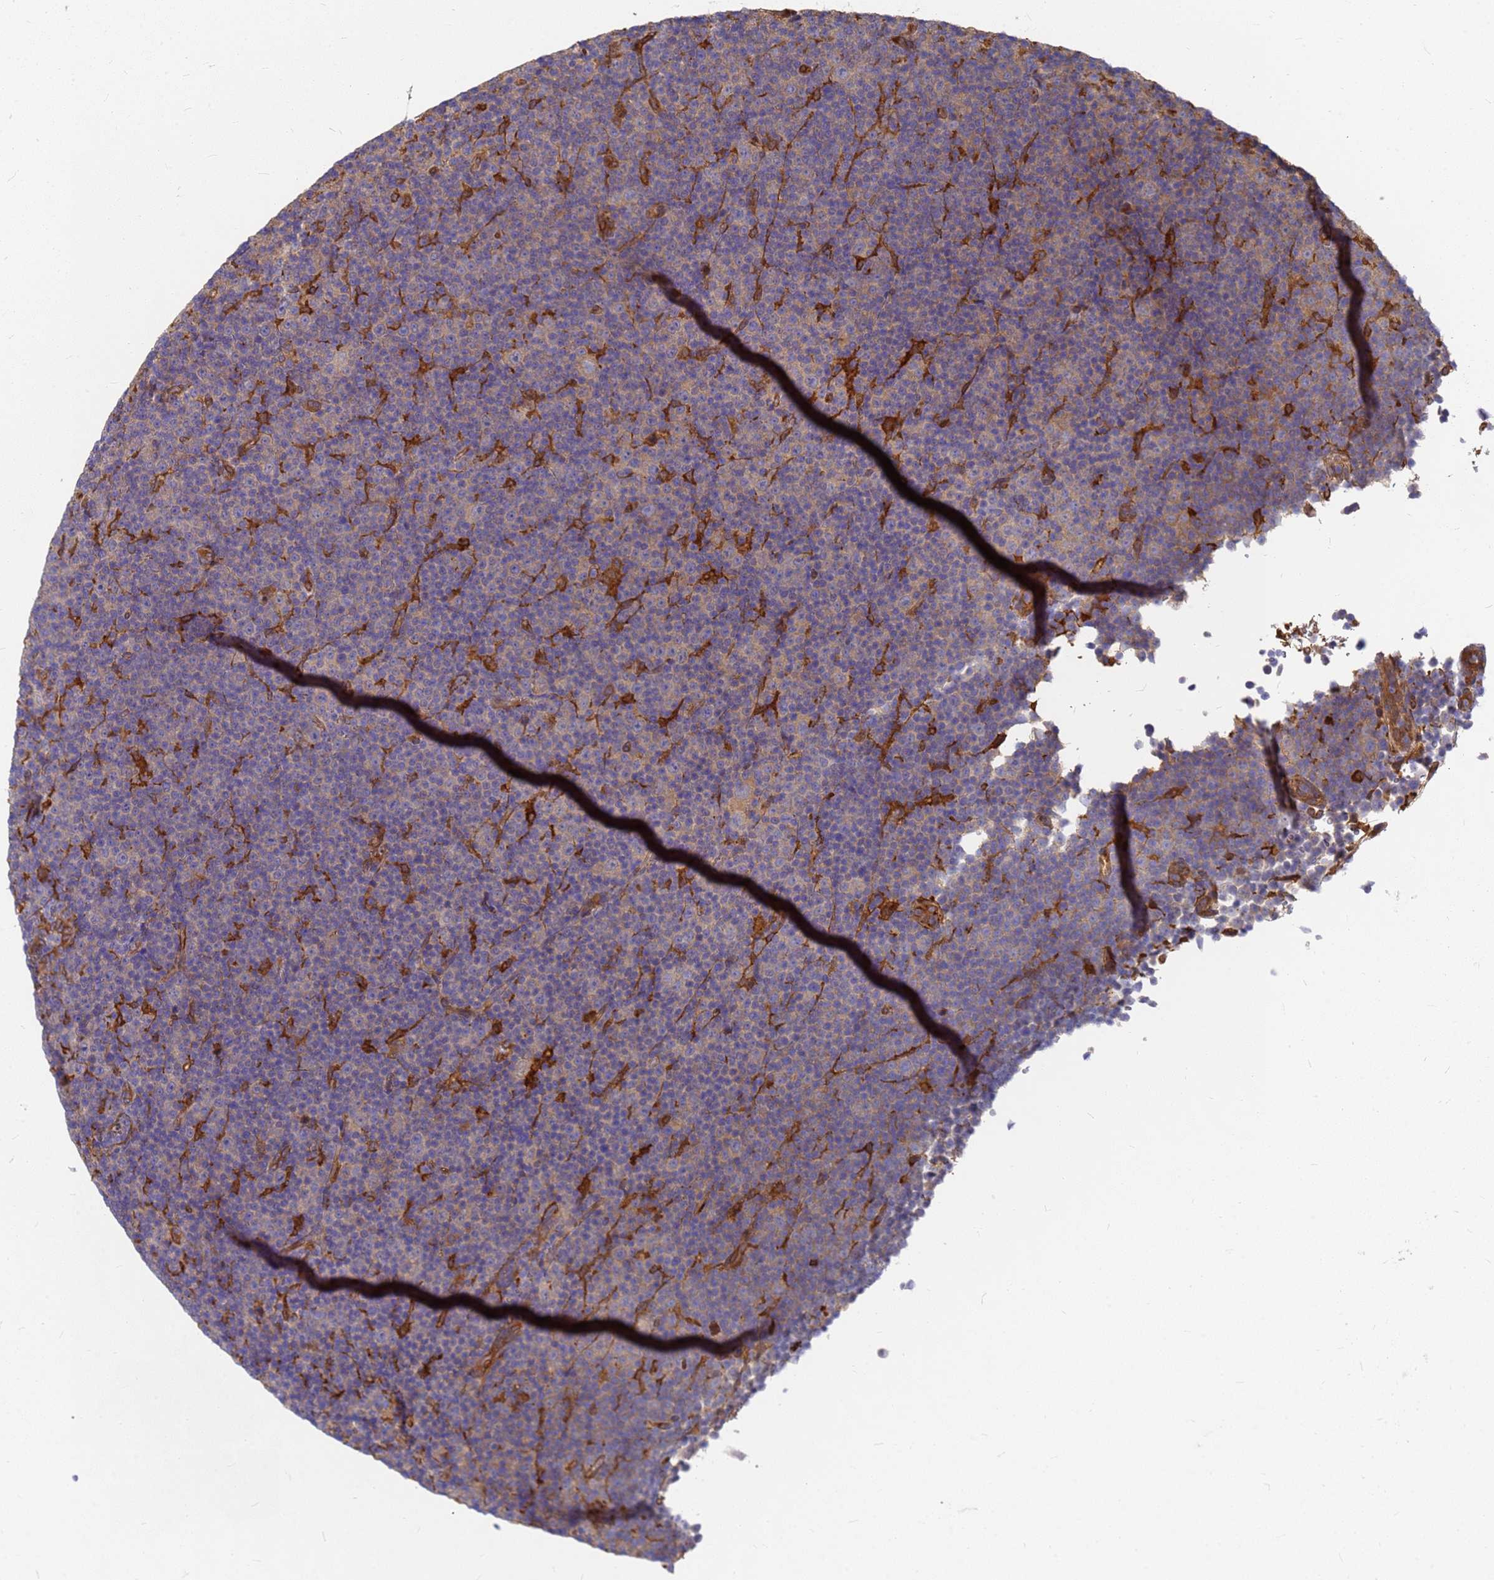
{"staining": {"intensity": "negative", "quantity": "none", "location": "none"}, "tissue": "lymphoma", "cell_type": "Tumor cells", "image_type": "cancer", "snomed": [{"axis": "morphology", "description": "Malignant lymphoma, non-Hodgkin's type, Low grade"}, {"axis": "topography", "description": "Lymph node"}], "caption": "High power microscopy photomicrograph of an immunohistochemistry (IHC) image of malignant lymphoma, non-Hodgkin's type (low-grade), revealing no significant positivity in tumor cells. The staining was performed using DAB to visualize the protein expression in brown, while the nuclei were stained in blue with hematoxylin (Magnification: 20x).", "gene": "SLC35E2B", "patient": {"sex": "female", "age": 67}}